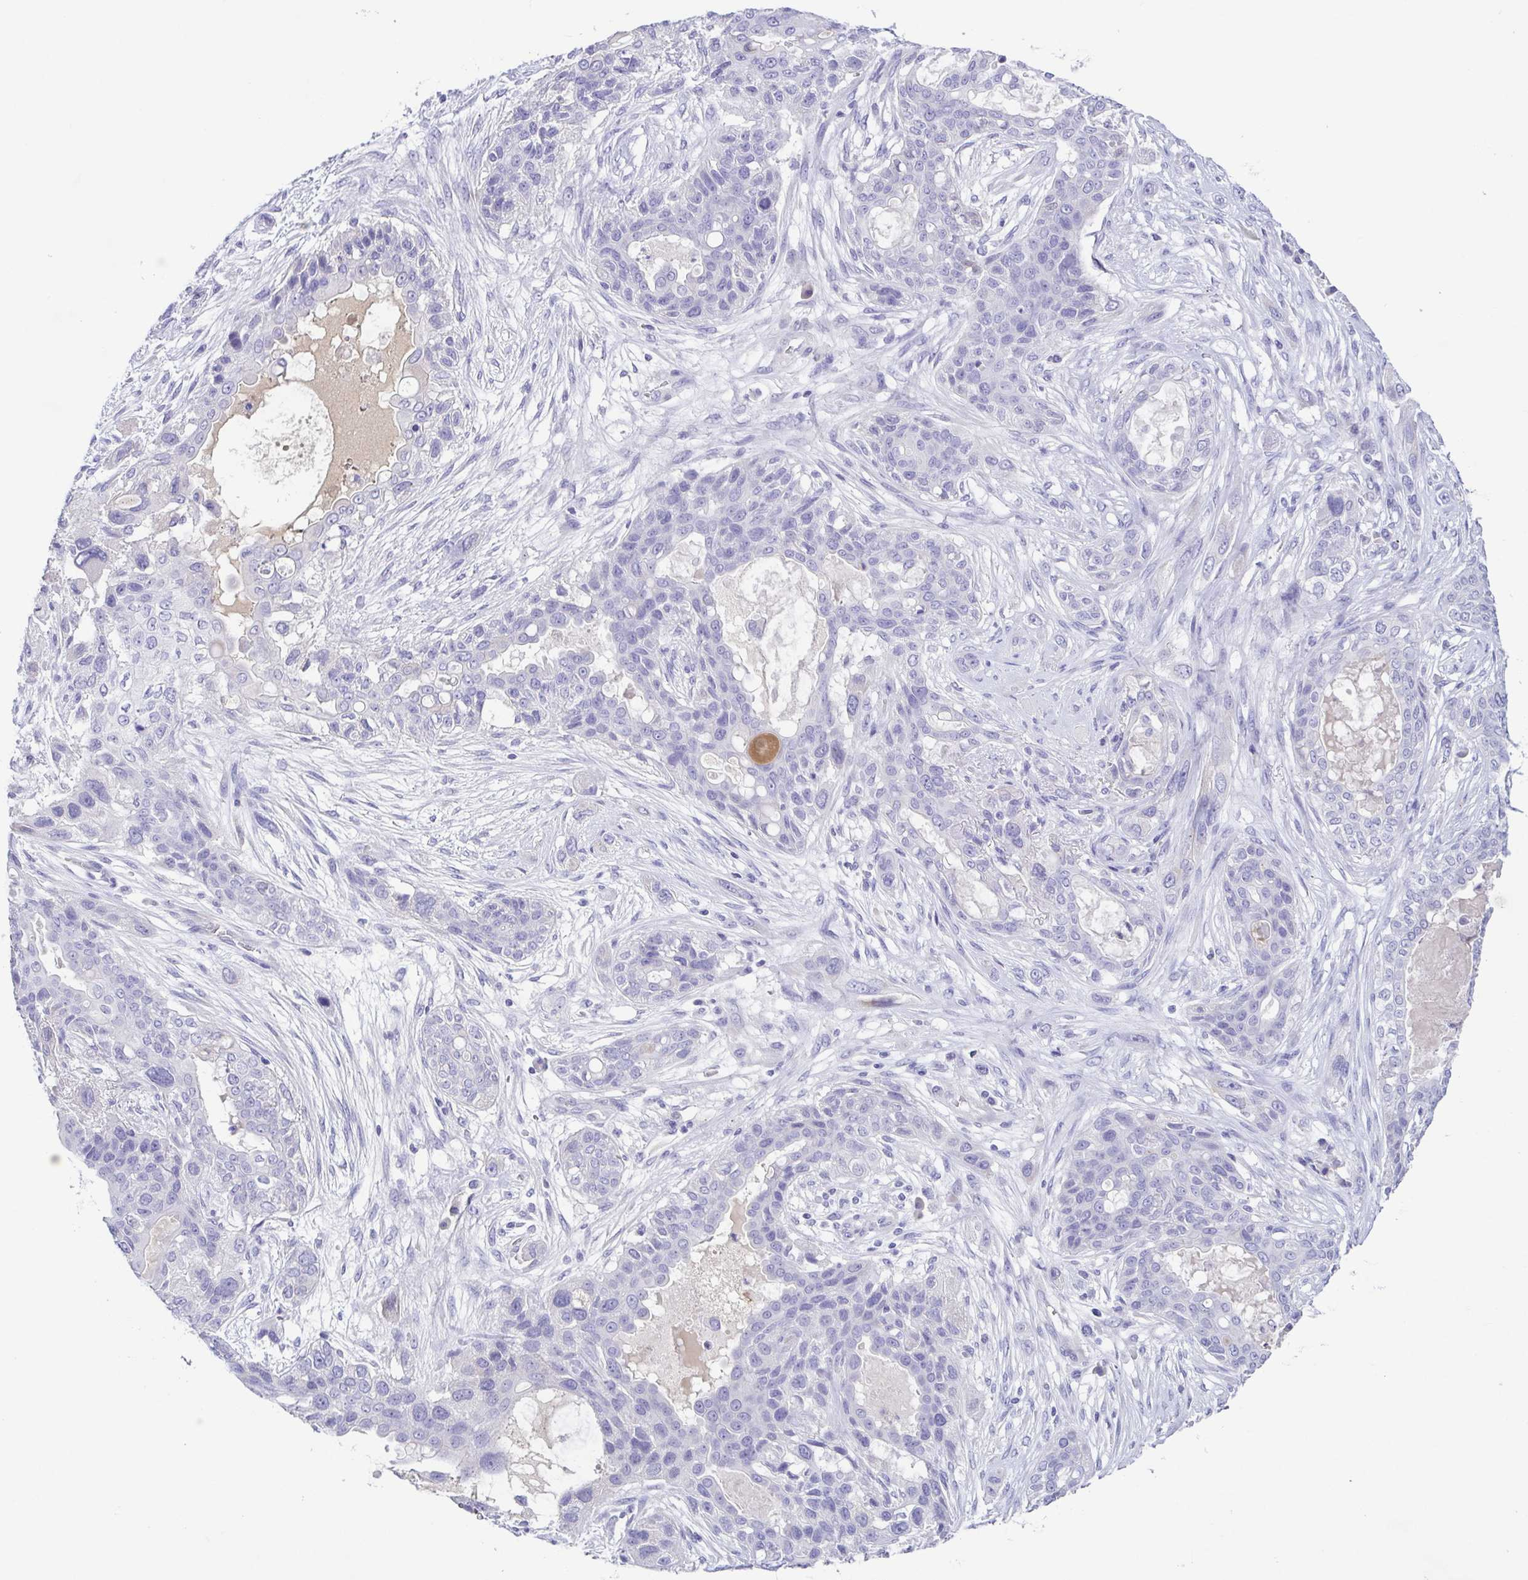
{"staining": {"intensity": "negative", "quantity": "none", "location": "none"}, "tissue": "lung cancer", "cell_type": "Tumor cells", "image_type": "cancer", "snomed": [{"axis": "morphology", "description": "Squamous cell carcinoma, NOS"}, {"axis": "topography", "description": "Lung"}], "caption": "High magnification brightfield microscopy of squamous cell carcinoma (lung) stained with DAB (brown) and counterstained with hematoxylin (blue): tumor cells show no significant staining. The staining is performed using DAB brown chromogen with nuclei counter-stained in using hematoxylin.", "gene": "A1BG", "patient": {"sex": "female", "age": 70}}